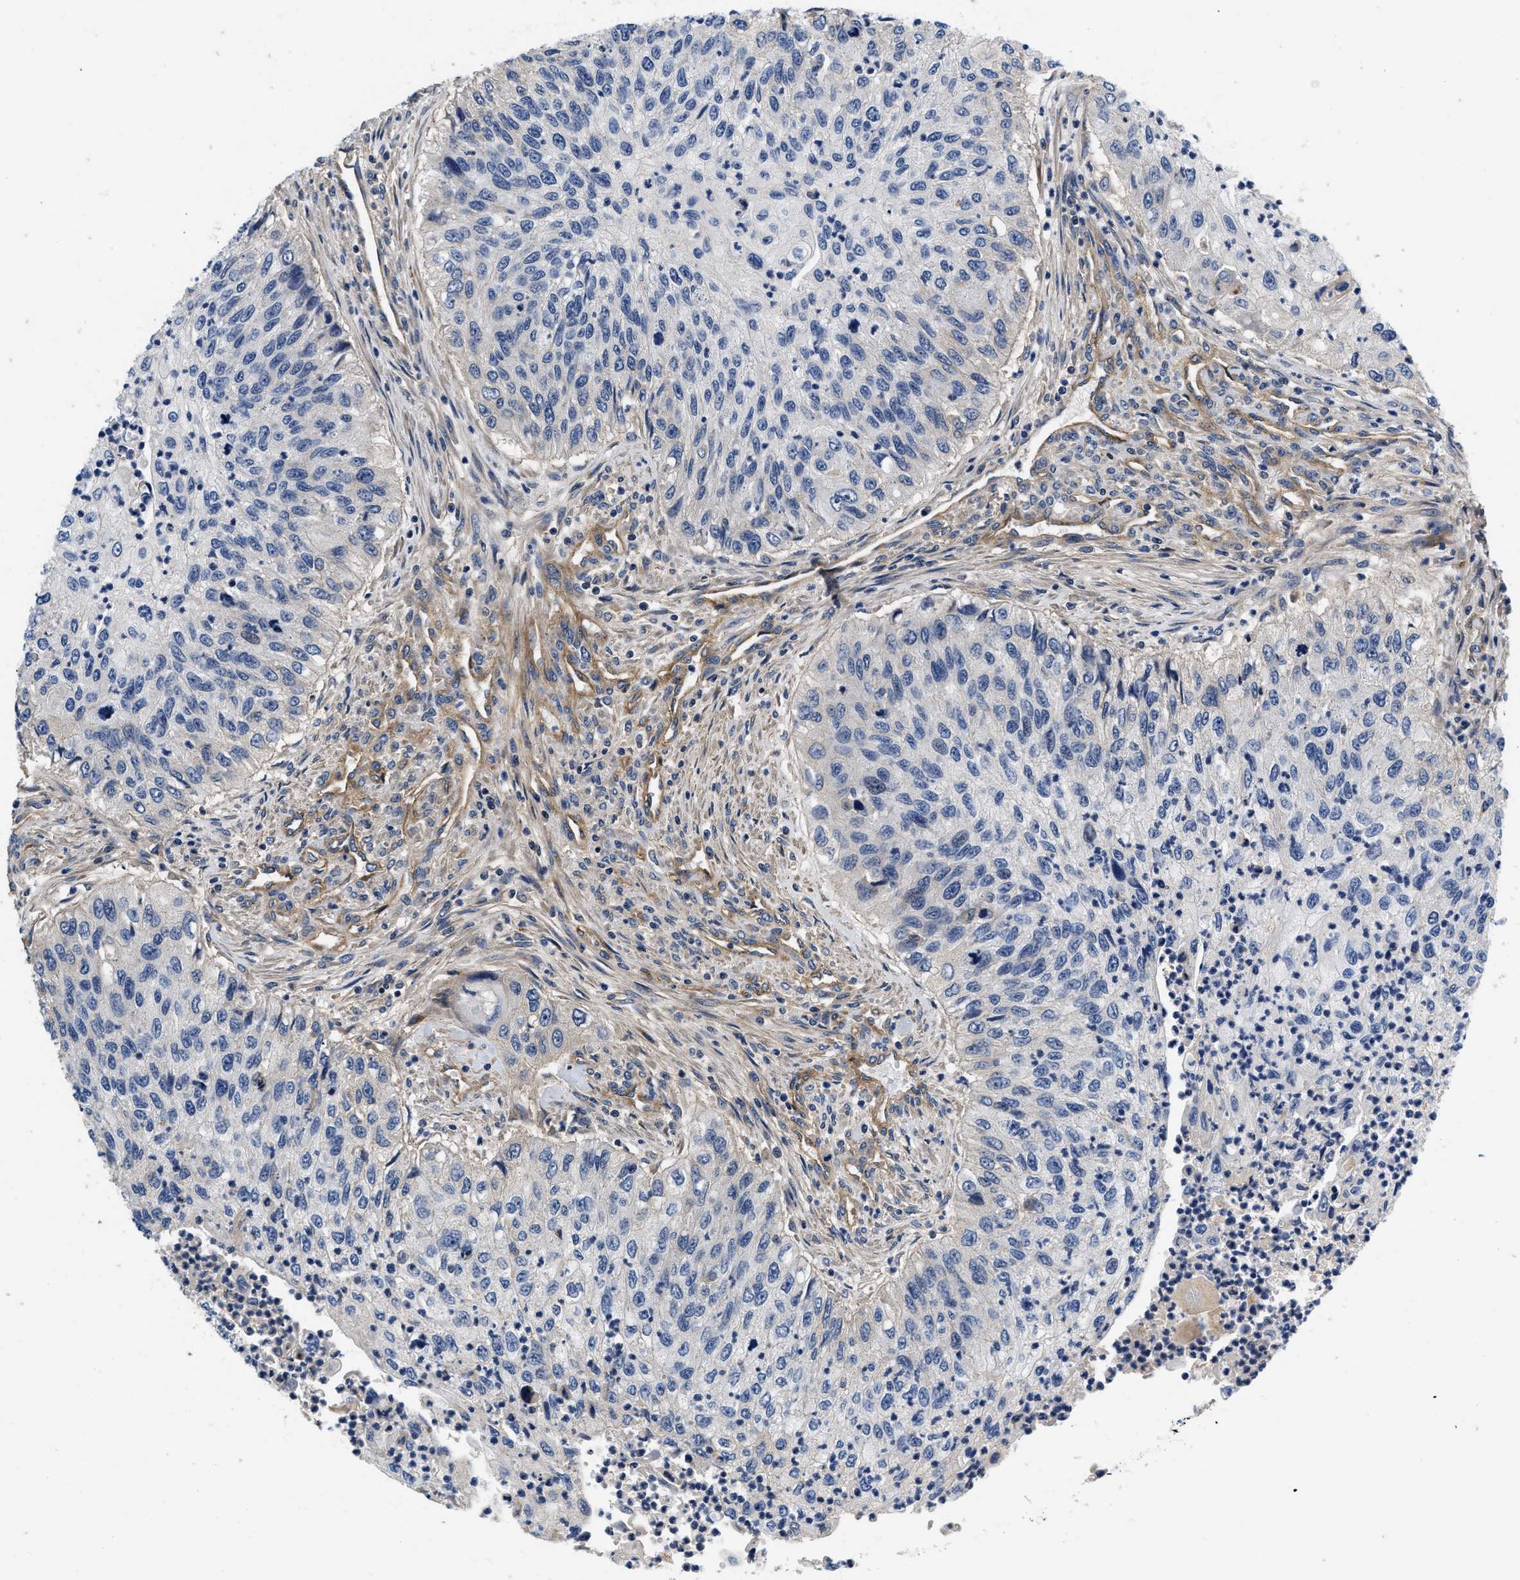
{"staining": {"intensity": "negative", "quantity": "none", "location": "none"}, "tissue": "urothelial cancer", "cell_type": "Tumor cells", "image_type": "cancer", "snomed": [{"axis": "morphology", "description": "Urothelial carcinoma, High grade"}, {"axis": "topography", "description": "Urinary bladder"}], "caption": "High power microscopy histopathology image of an immunohistochemistry histopathology image of urothelial cancer, revealing no significant staining in tumor cells.", "gene": "NME6", "patient": {"sex": "female", "age": 60}}